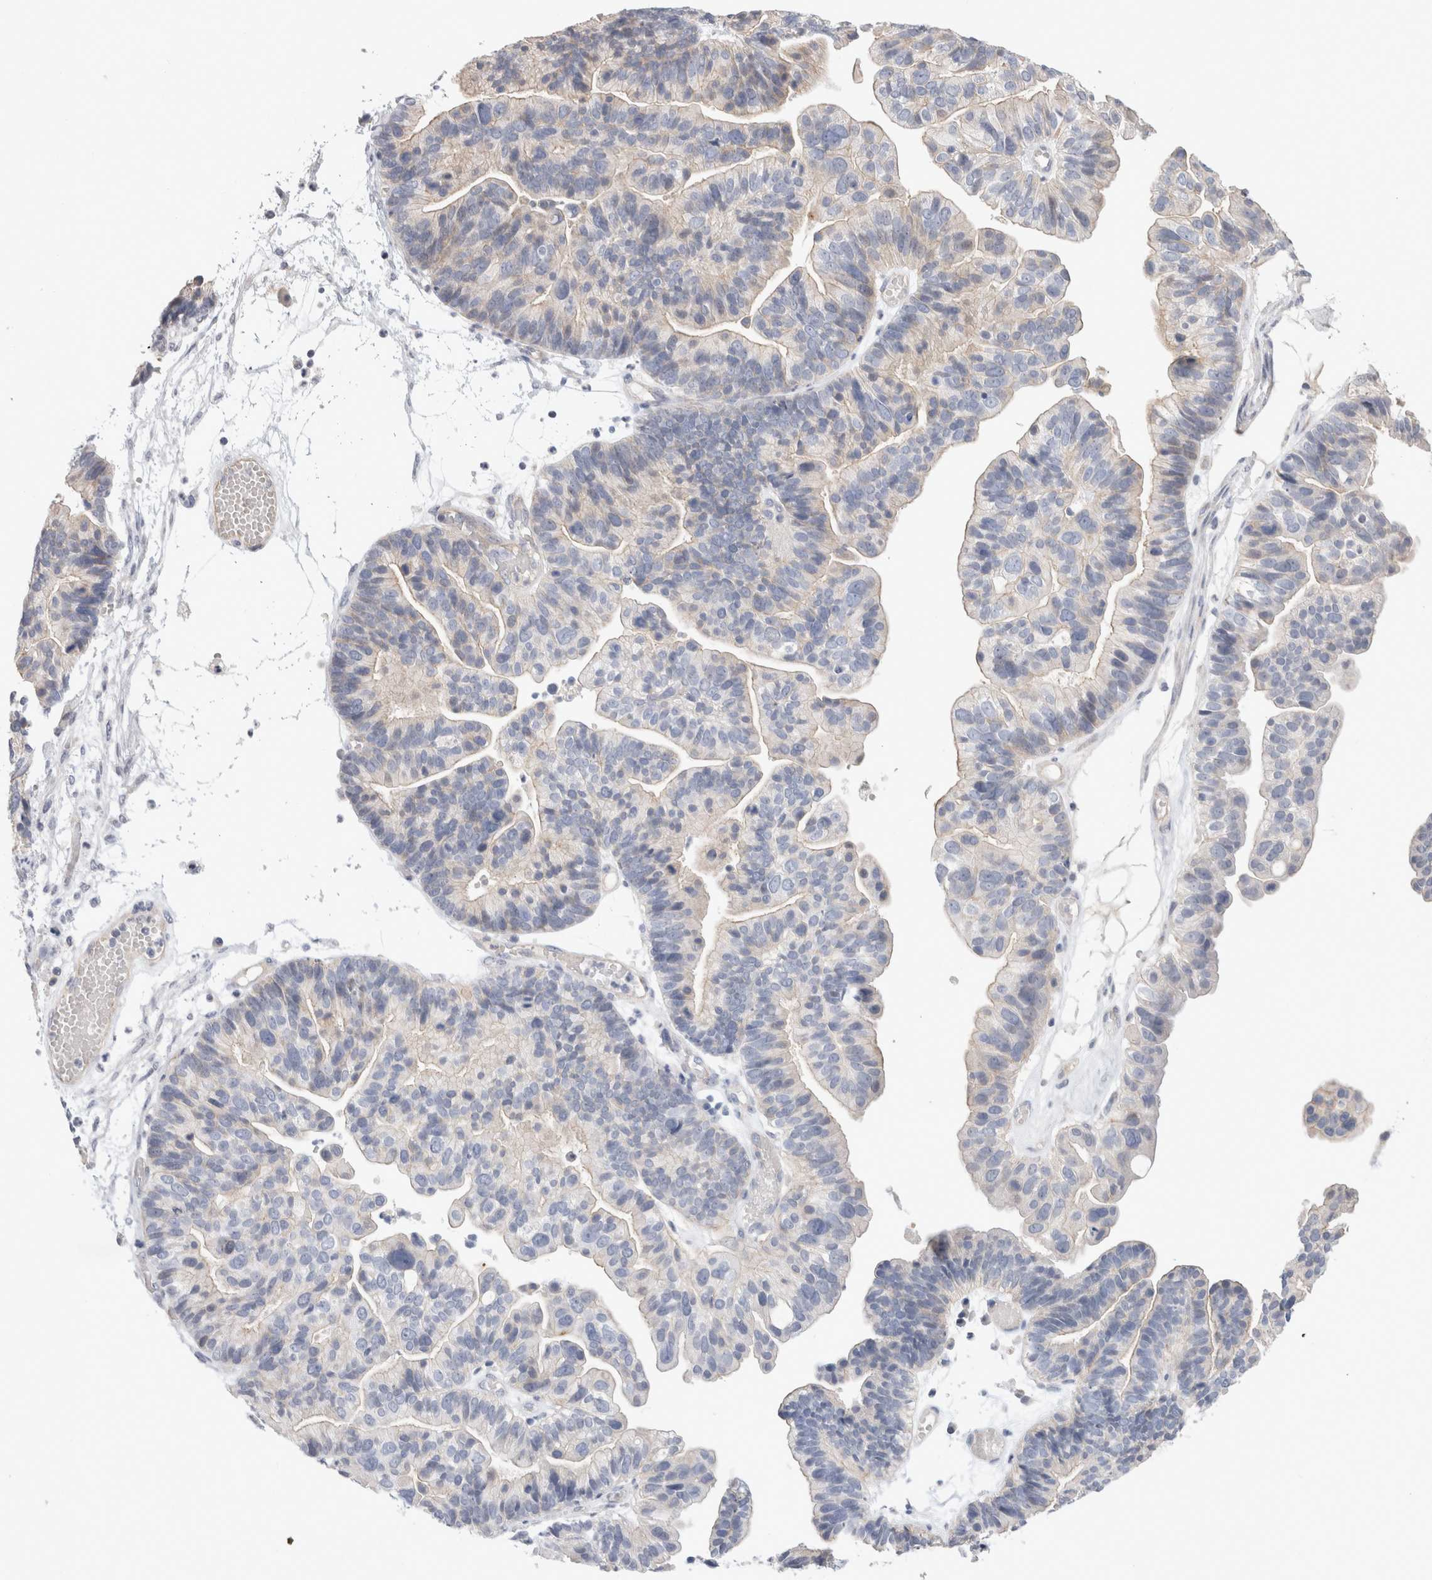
{"staining": {"intensity": "weak", "quantity": "<25%", "location": "cytoplasmic/membranous"}, "tissue": "ovarian cancer", "cell_type": "Tumor cells", "image_type": "cancer", "snomed": [{"axis": "morphology", "description": "Cystadenocarcinoma, serous, NOS"}, {"axis": "topography", "description": "Ovary"}], "caption": "This histopathology image is of serous cystadenocarcinoma (ovarian) stained with immunohistochemistry (IHC) to label a protein in brown with the nuclei are counter-stained blue. There is no staining in tumor cells.", "gene": "AFP", "patient": {"sex": "female", "age": 56}}